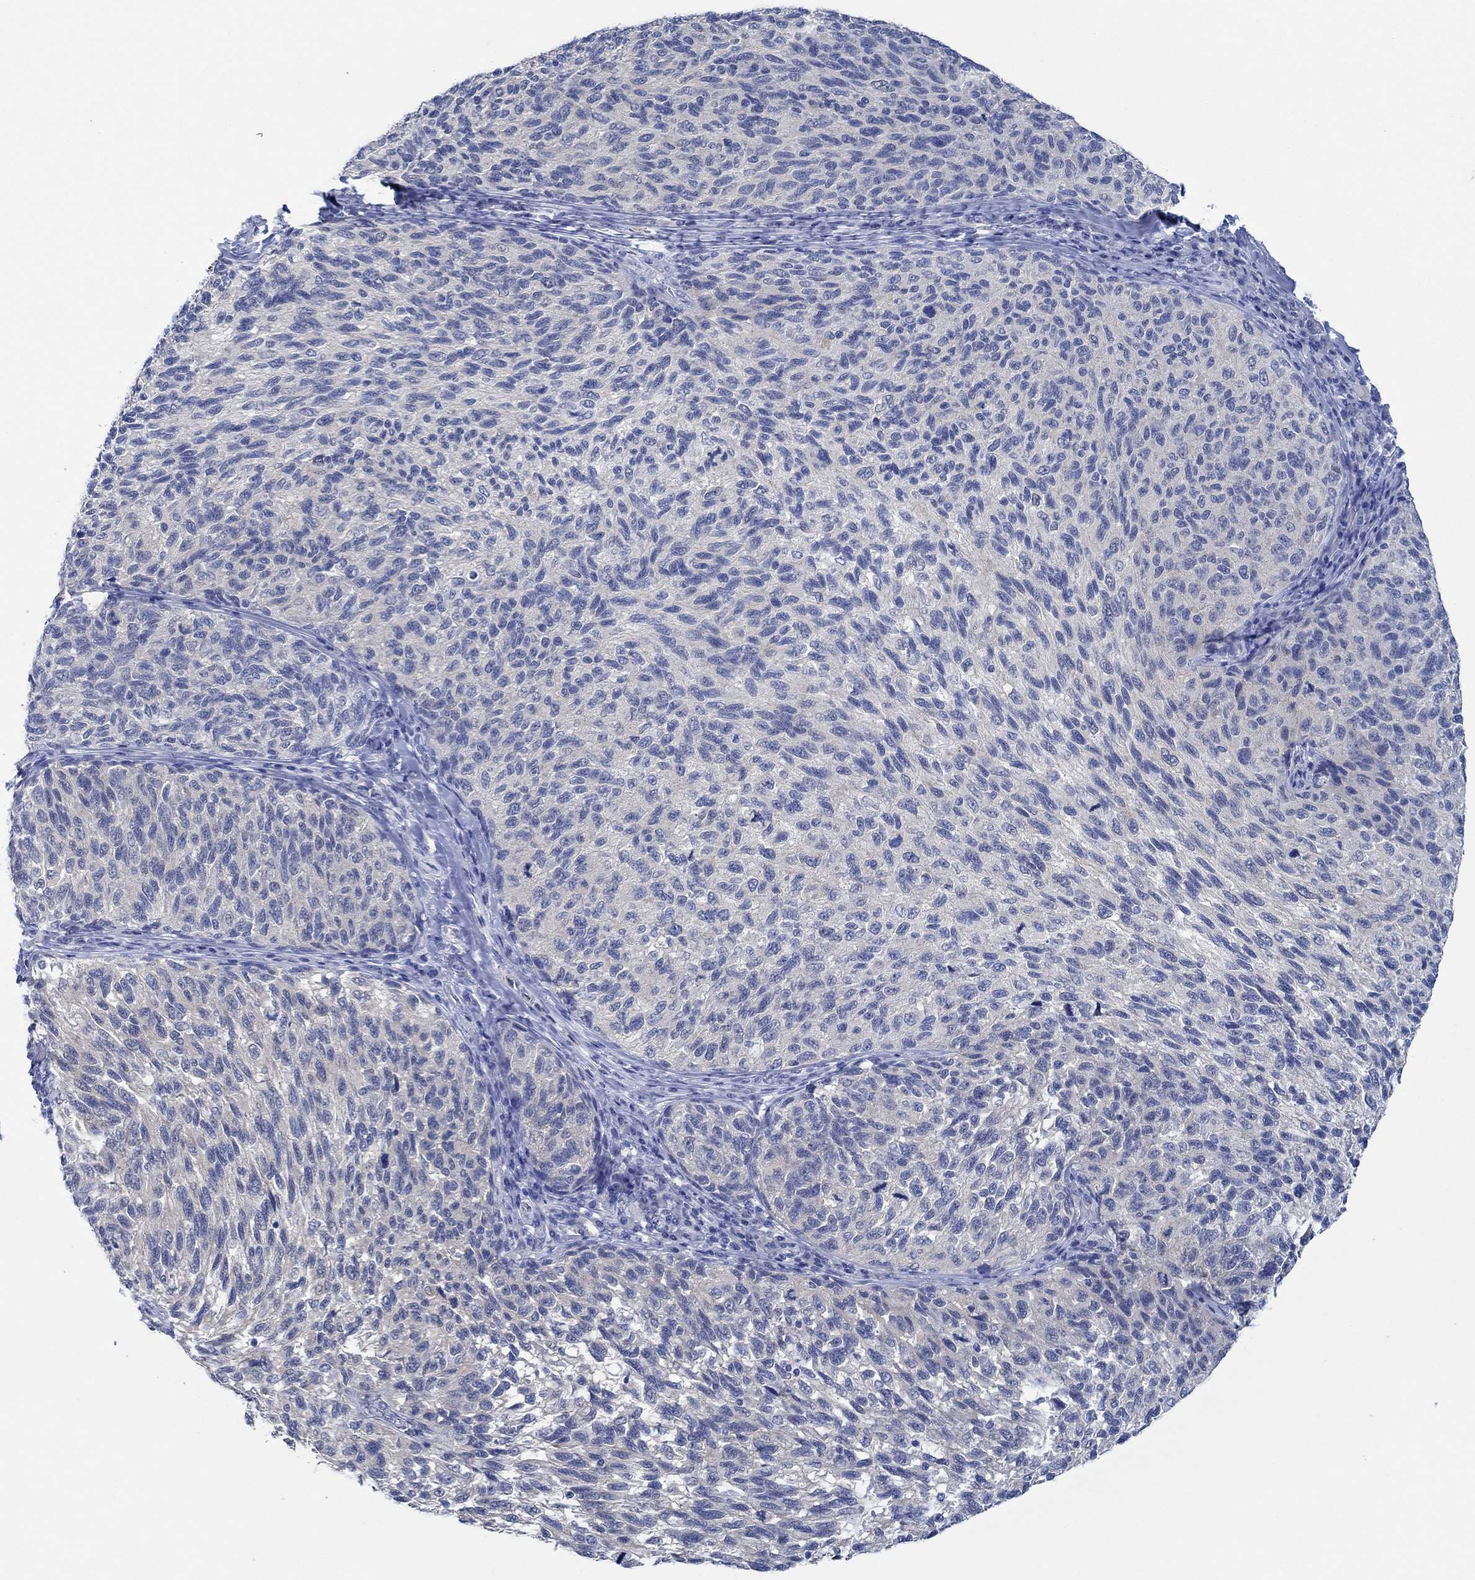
{"staining": {"intensity": "negative", "quantity": "none", "location": "none"}, "tissue": "melanoma", "cell_type": "Tumor cells", "image_type": "cancer", "snomed": [{"axis": "morphology", "description": "Malignant melanoma, NOS"}, {"axis": "topography", "description": "Skin"}], "caption": "This is a photomicrograph of immunohistochemistry (IHC) staining of melanoma, which shows no expression in tumor cells.", "gene": "ZNF671", "patient": {"sex": "female", "age": 73}}